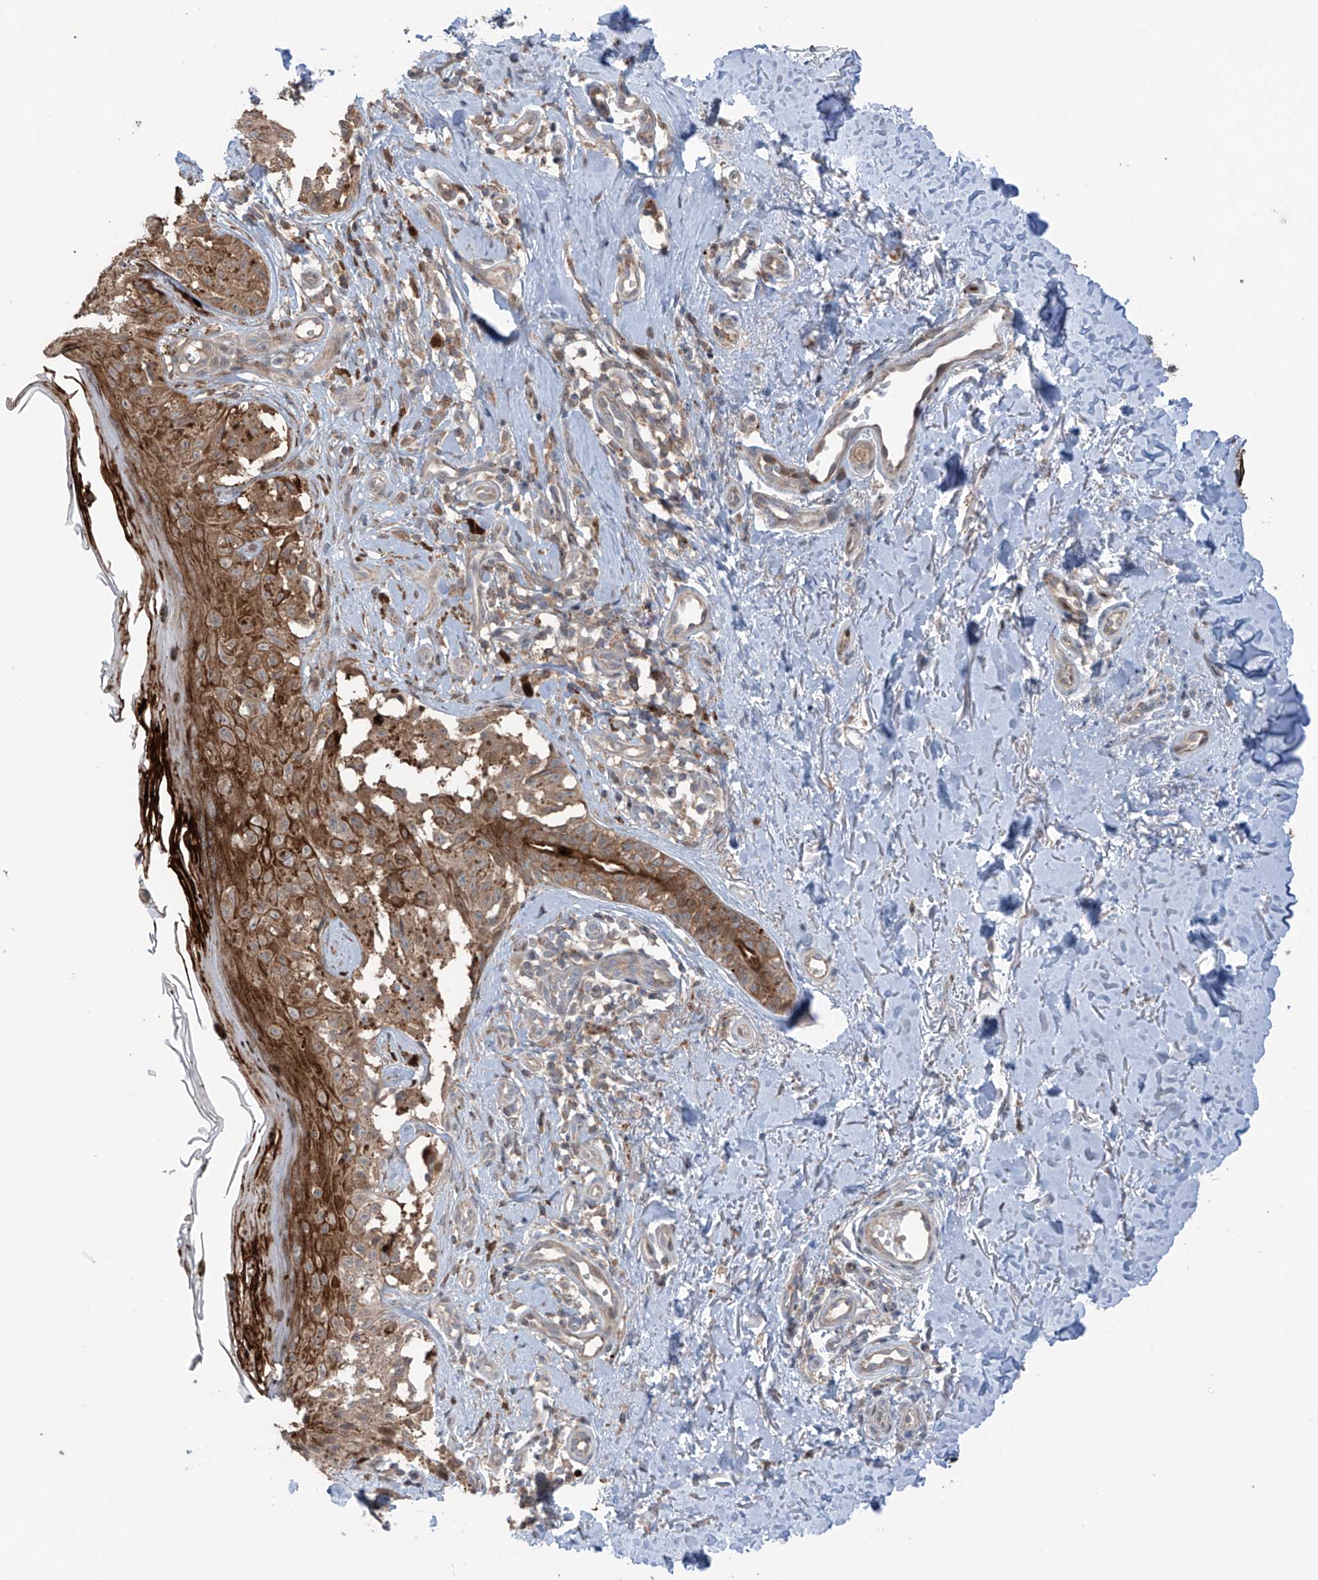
{"staining": {"intensity": "moderate", "quantity": ">75%", "location": "cytoplasmic/membranous"}, "tissue": "melanoma", "cell_type": "Tumor cells", "image_type": "cancer", "snomed": [{"axis": "morphology", "description": "Malignant melanoma, NOS"}, {"axis": "topography", "description": "Skin"}], "caption": "The histopathology image shows immunohistochemical staining of melanoma. There is moderate cytoplasmic/membranous positivity is identified in approximately >75% of tumor cells.", "gene": "SAMD3", "patient": {"sex": "female", "age": 50}}